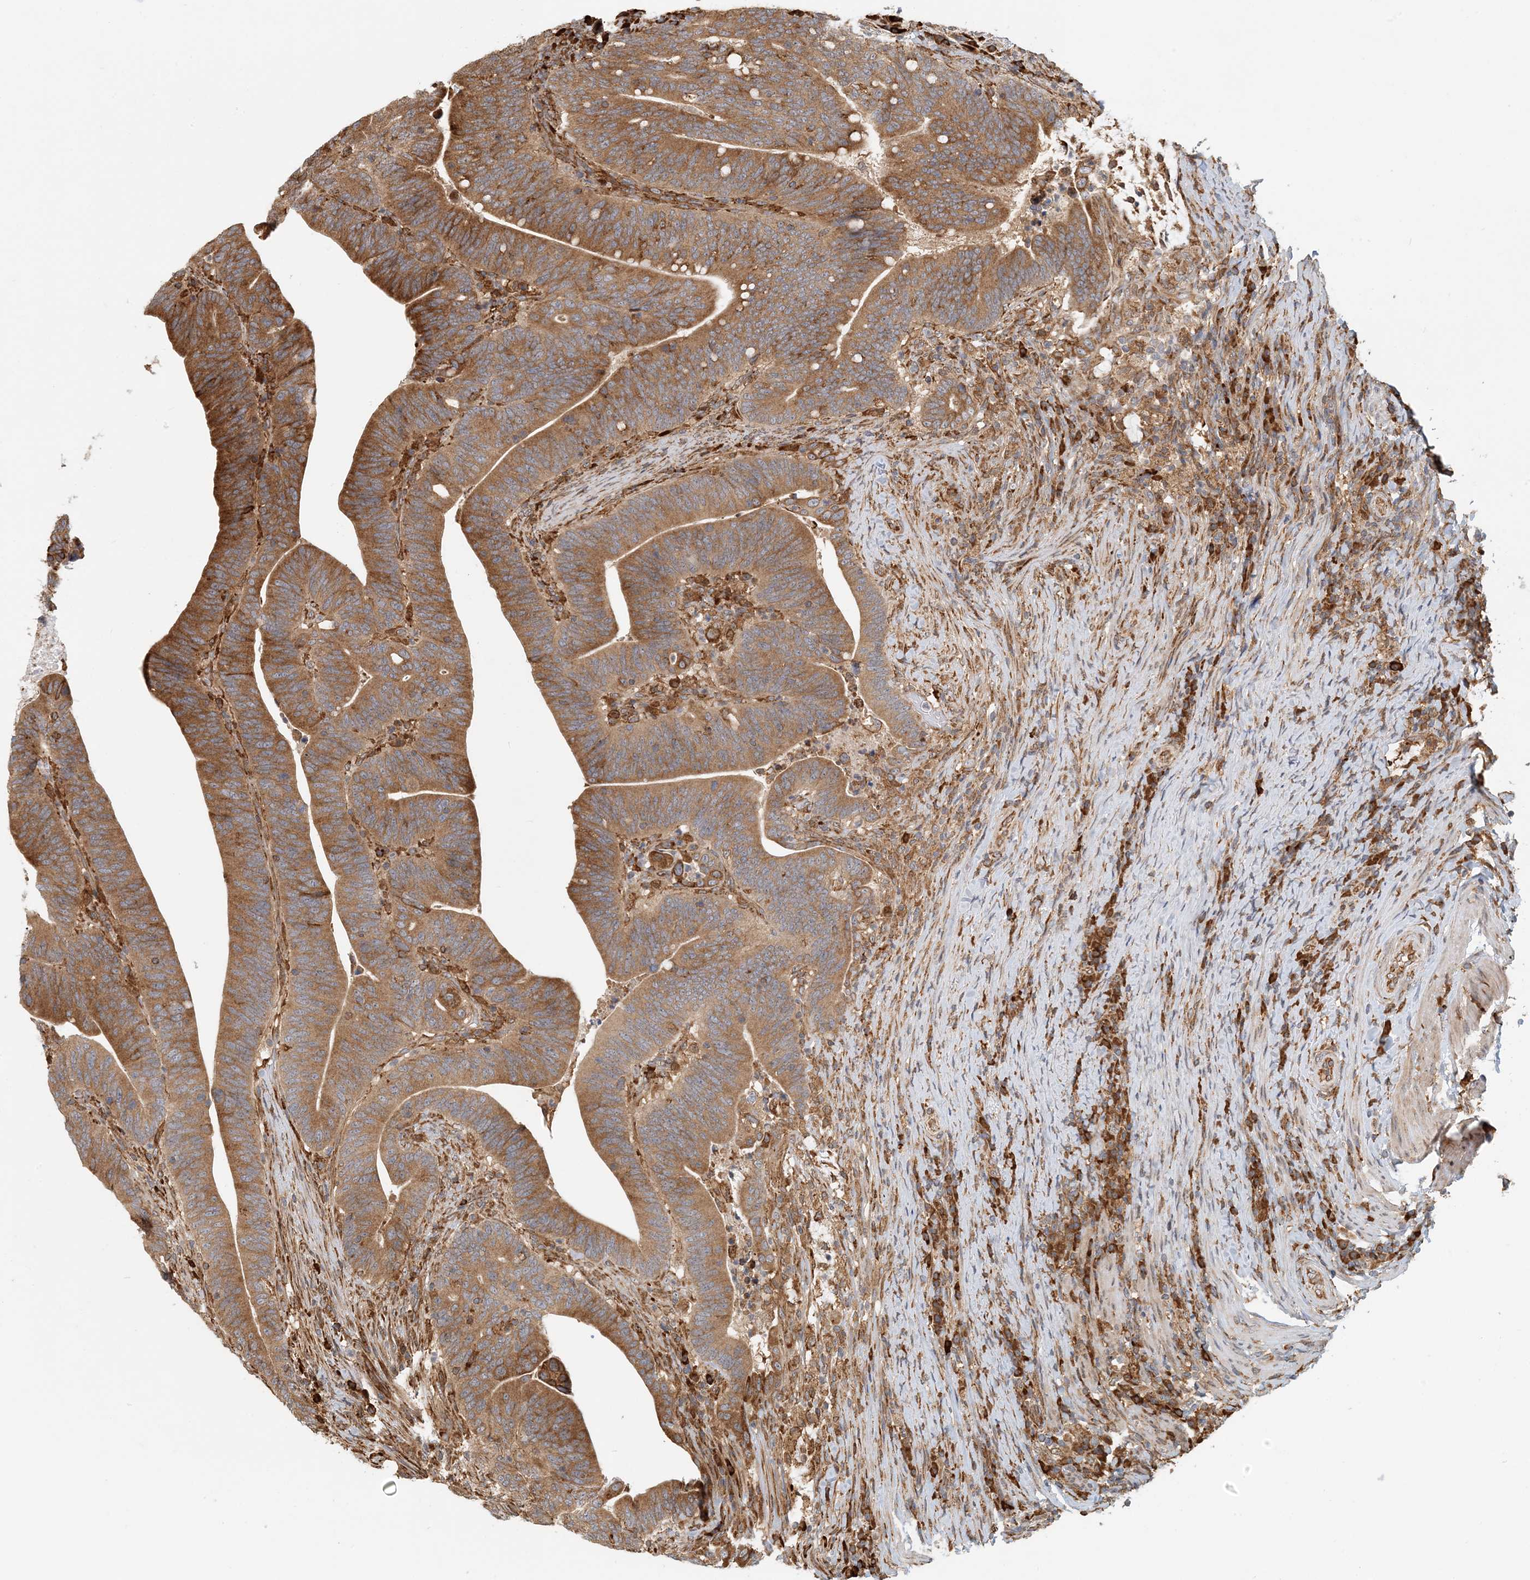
{"staining": {"intensity": "moderate", "quantity": ">75%", "location": "cytoplasmic/membranous"}, "tissue": "colorectal cancer", "cell_type": "Tumor cells", "image_type": "cancer", "snomed": [{"axis": "morphology", "description": "Adenocarcinoma, NOS"}, {"axis": "topography", "description": "Colon"}], "caption": "Protein staining by immunohistochemistry (IHC) displays moderate cytoplasmic/membranous expression in approximately >75% of tumor cells in colorectal cancer (adenocarcinoma).", "gene": "HNMT", "patient": {"sex": "female", "age": 66}}